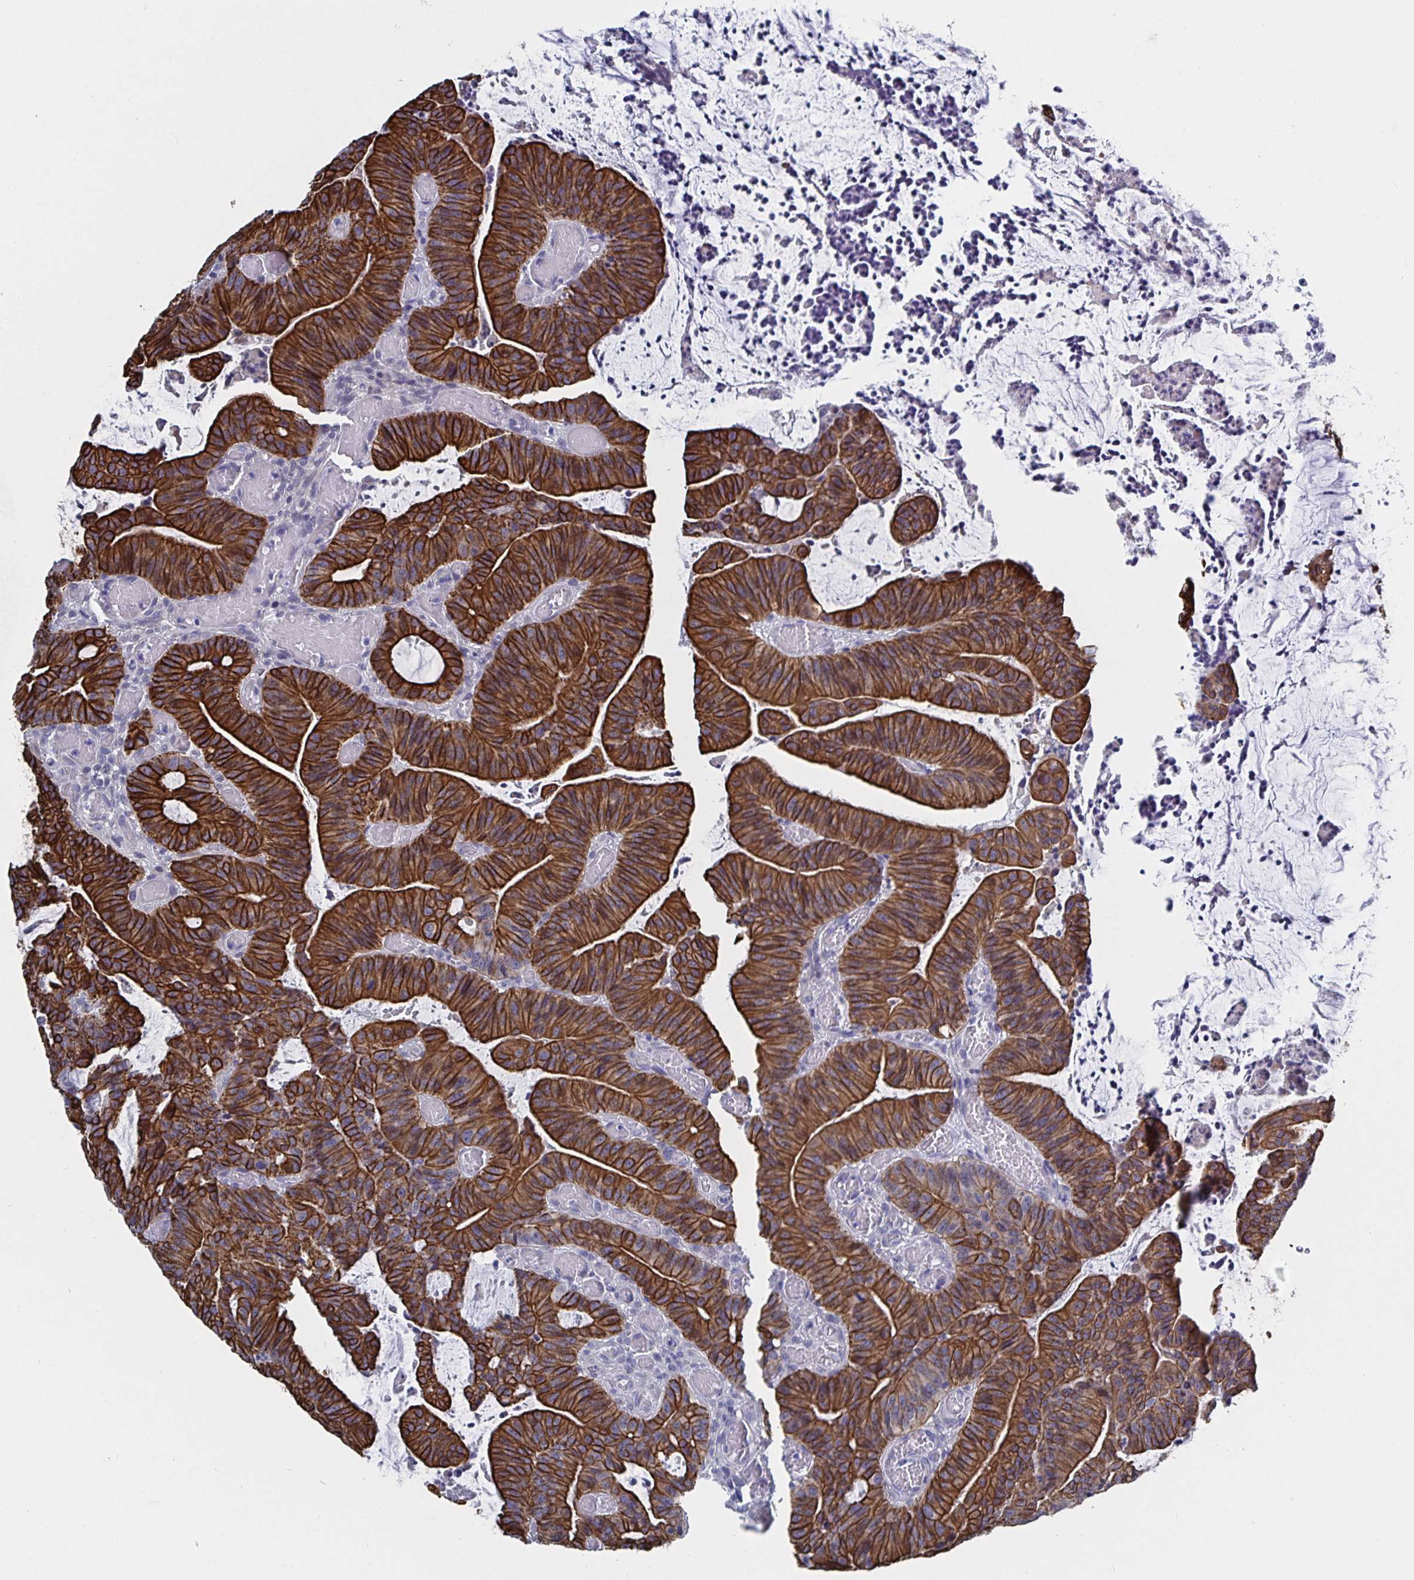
{"staining": {"intensity": "strong", "quantity": ">75%", "location": "cytoplasmic/membranous"}, "tissue": "colorectal cancer", "cell_type": "Tumor cells", "image_type": "cancer", "snomed": [{"axis": "morphology", "description": "Adenocarcinoma, NOS"}, {"axis": "topography", "description": "Colon"}], "caption": "Protein expression analysis of human colorectal cancer reveals strong cytoplasmic/membranous positivity in about >75% of tumor cells.", "gene": "ZIK1", "patient": {"sex": "female", "age": 78}}